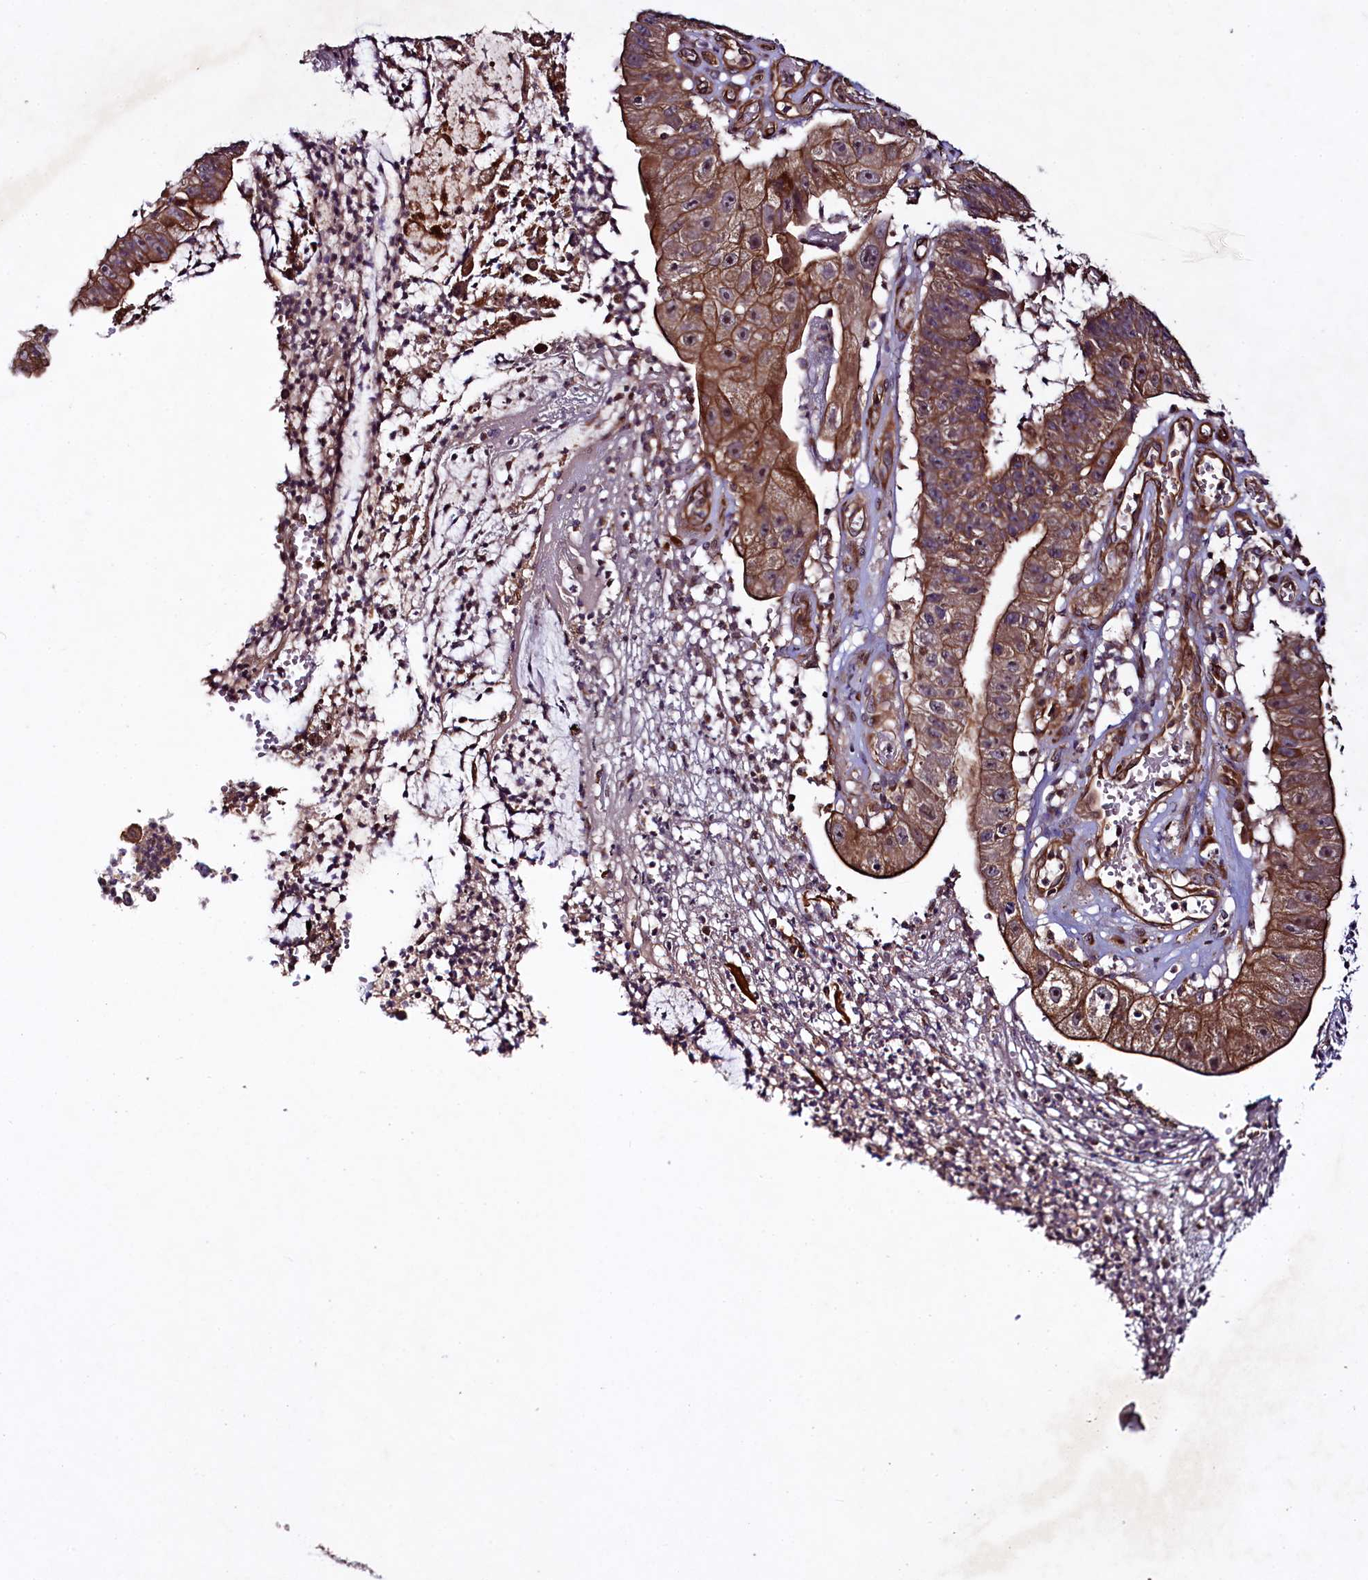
{"staining": {"intensity": "moderate", "quantity": ">75%", "location": "cytoplasmic/membranous"}, "tissue": "stomach cancer", "cell_type": "Tumor cells", "image_type": "cancer", "snomed": [{"axis": "morphology", "description": "Adenocarcinoma, NOS"}, {"axis": "topography", "description": "Stomach"}], "caption": "Adenocarcinoma (stomach) was stained to show a protein in brown. There is medium levels of moderate cytoplasmic/membranous expression in approximately >75% of tumor cells.", "gene": "CCDC102A", "patient": {"sex": "male", "age": 59}}